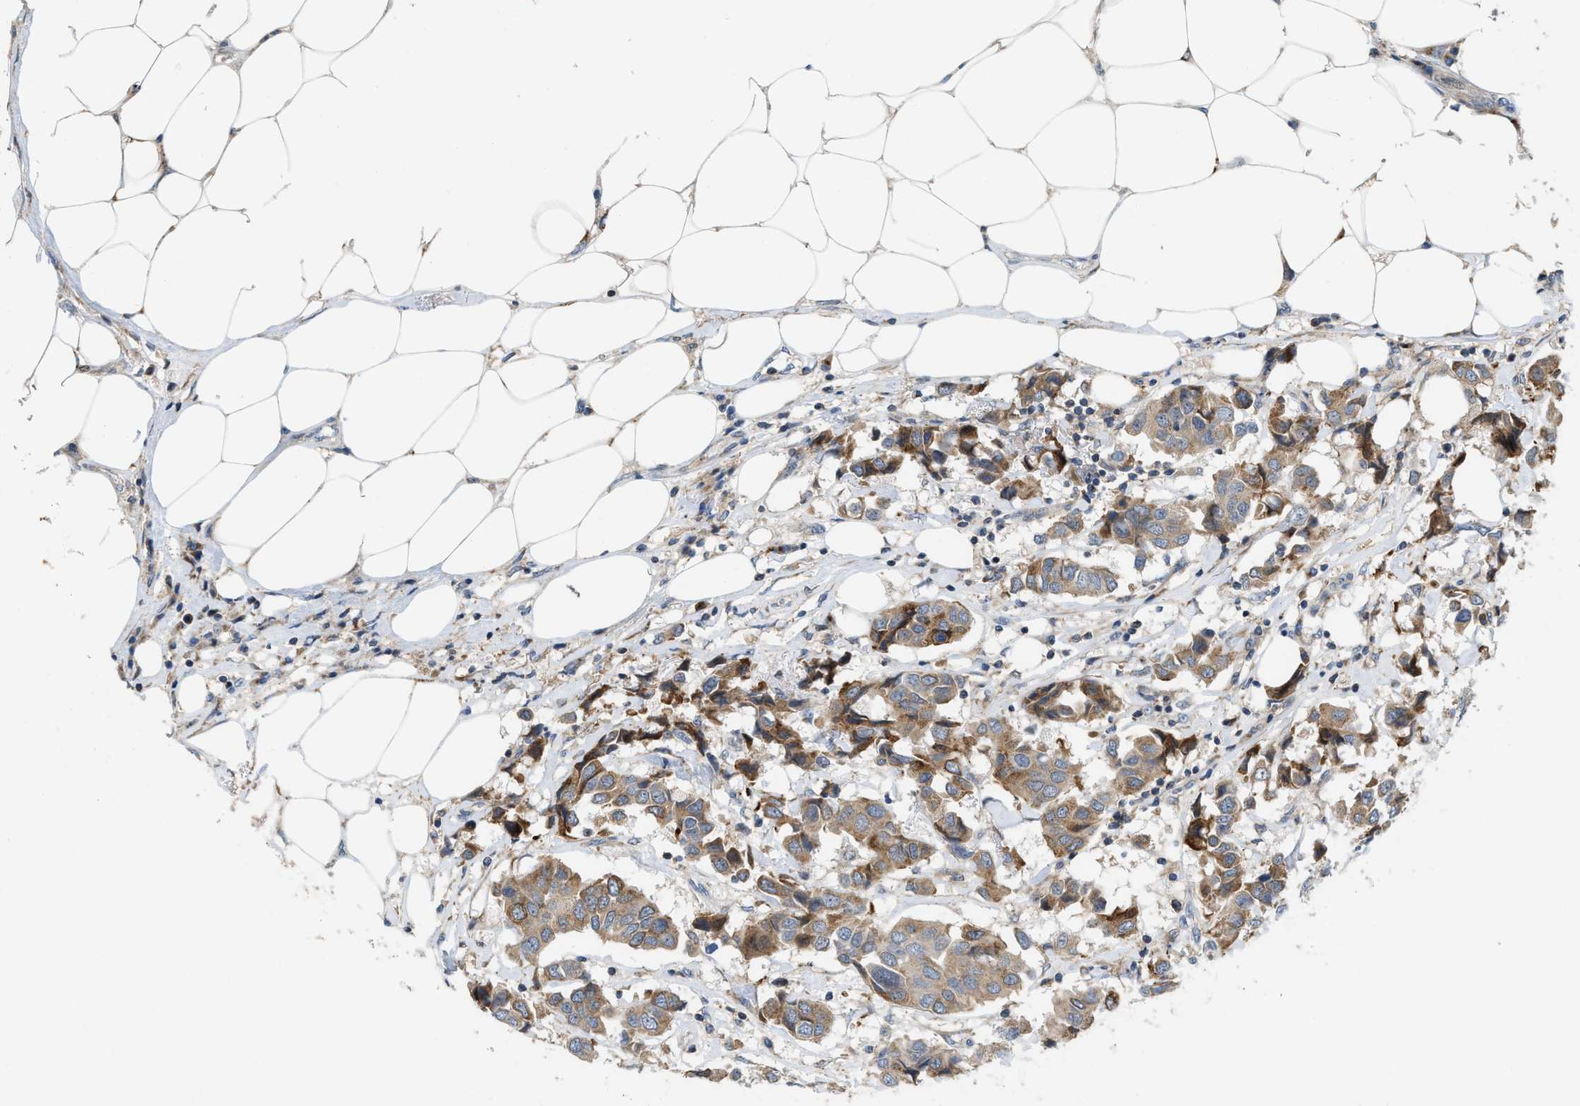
{"staining": {"intensity": "moderate", "quantity": ">75%", "location": "cytoplasmic/membranous"}, "tissue": "breast cancer", "cell_type": "Tumor cells", "image_type": "cancer", "snomed": [{"axis": "morphology", "description": "Duct carcinoma"}, {"axis": "topography", "description": "Breast"}], "caption": "Protein expression analysis of human breast cancer (intraductal carcinoma) reveals moderate cytoplasmic/membranous expression in approximately >75% of tumor cells.", "gene": "DIPK1A", "patient": {"sex": "female", "age": 80}}